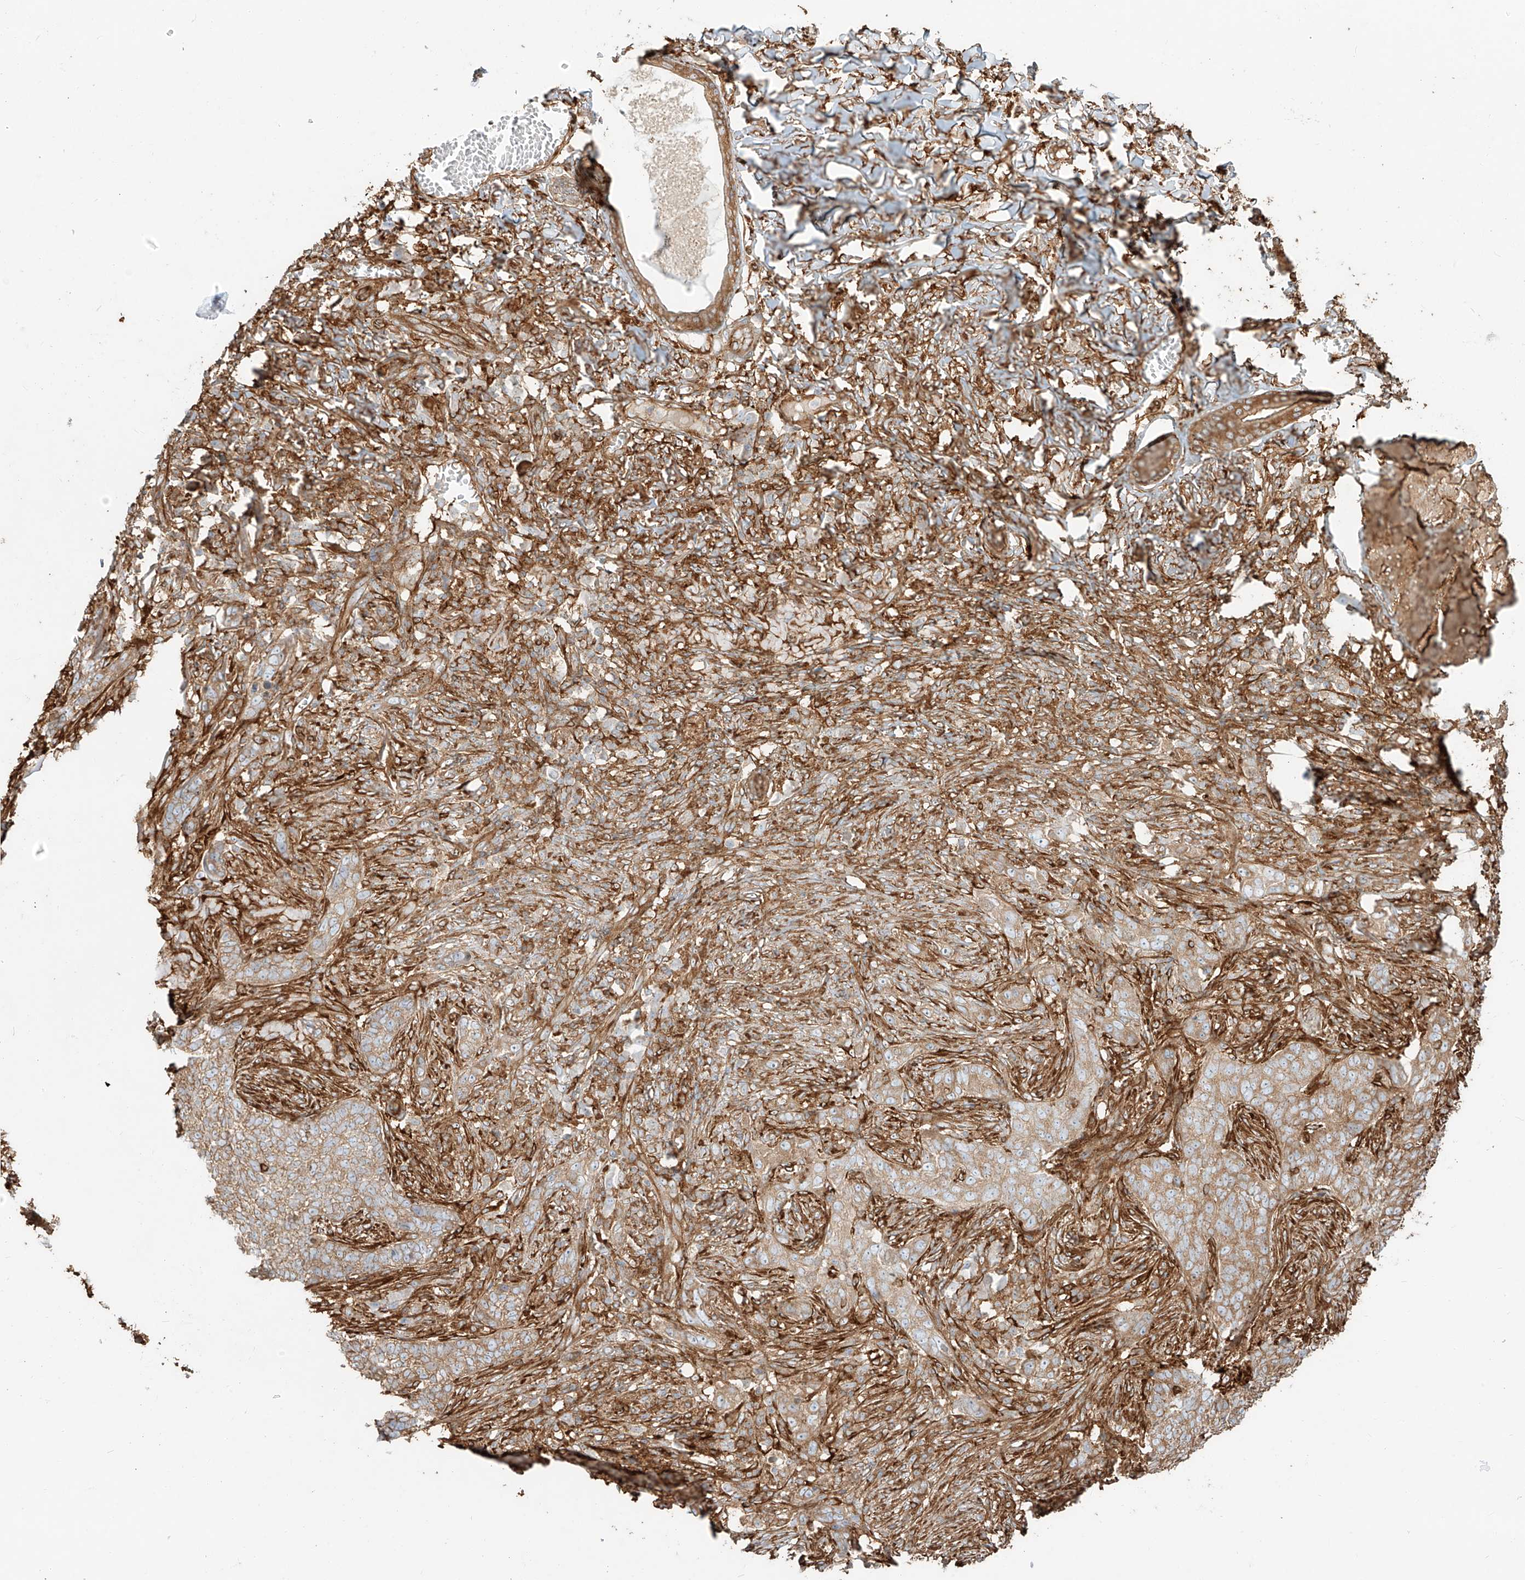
{"staining": {"intensity": "moderate", "quantity": ">75%", "location": "cytoplasmic/membranous"}, "tissue": "skin cancer", "cell_type": "Tumor cells", "image_type": "cancer", "snomed": [{"axis": "morphology", "description": "Basal cell carcinoma"}, {"axis": "topography", "description": "Skin"}], "caption": "Moderate cytoplasmic/membranous protein positivity is identified in approximately >75% of tumor cells in basal cell carcinoma (skin).", "gene": "SNX9", "patient": {"sex": "male", "age": 85}}